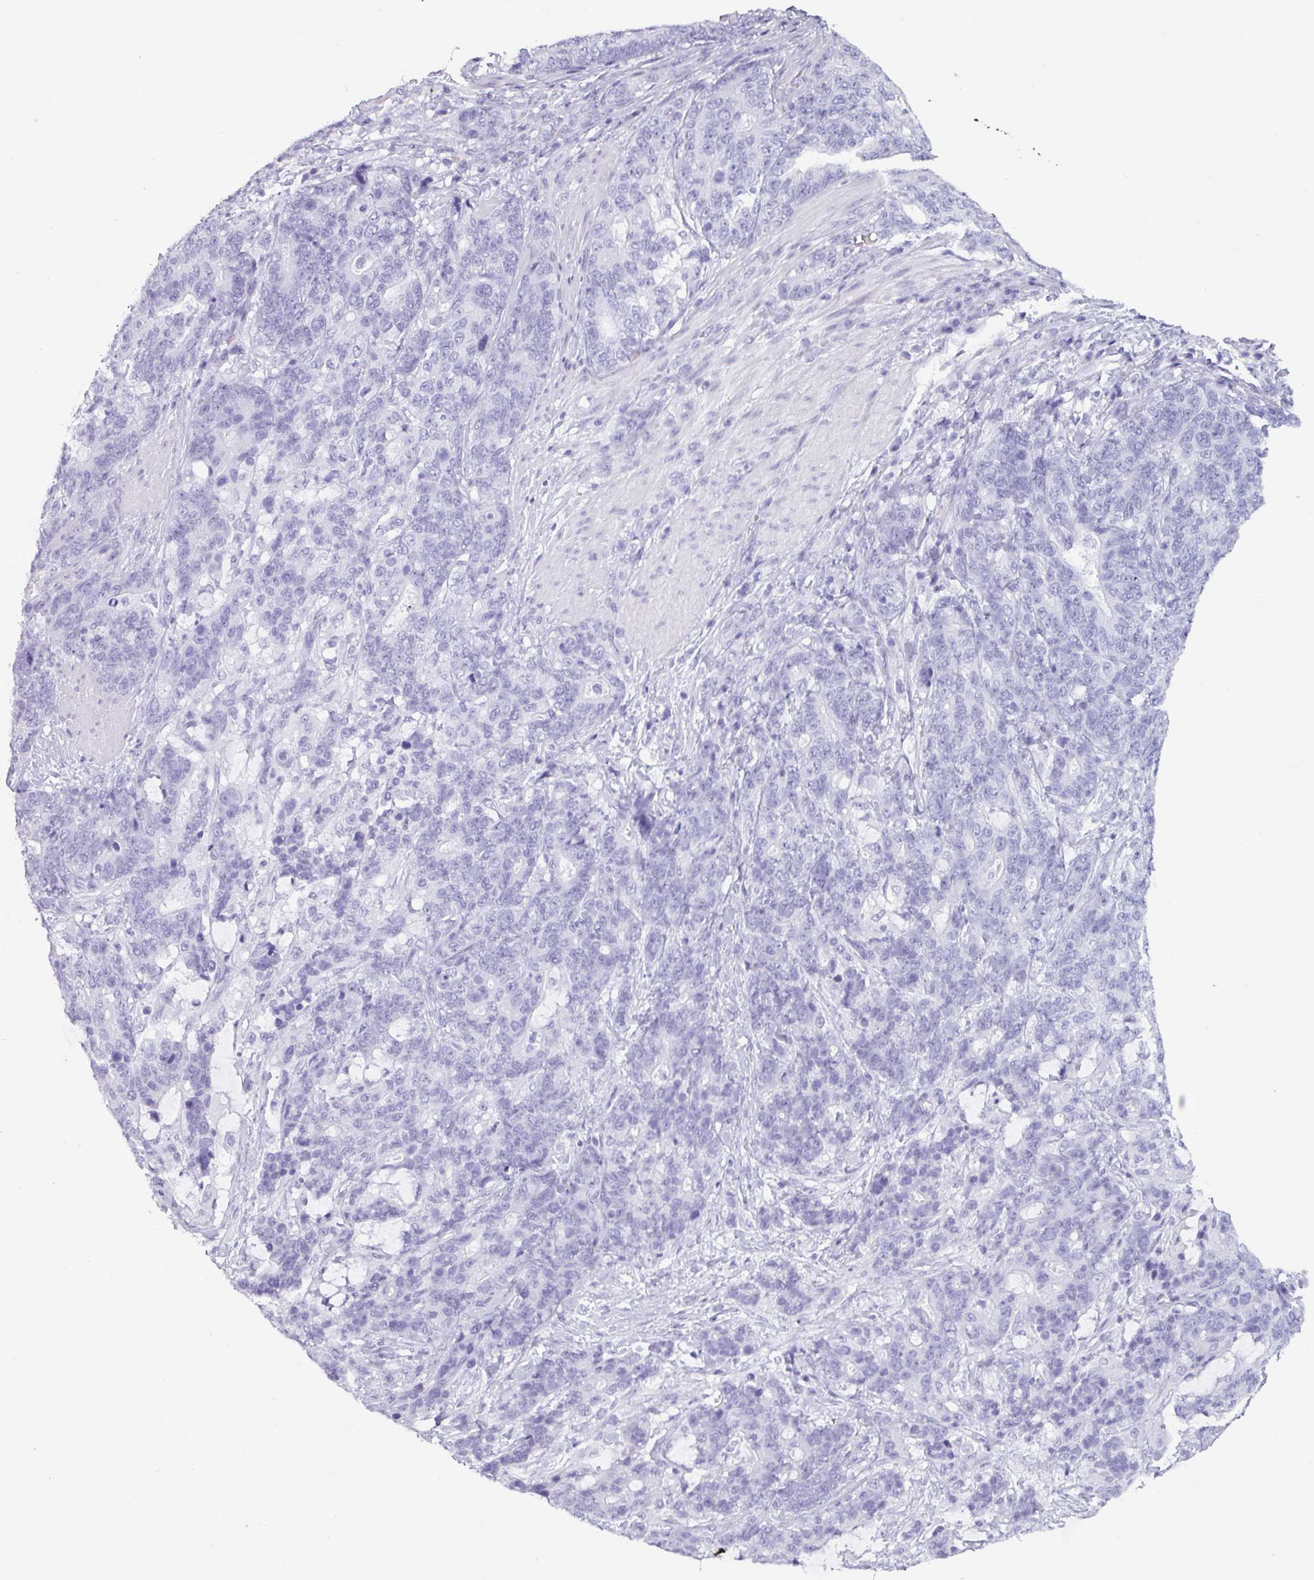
{"staining": {"intensity": "negative", "quantity": "none", "location": "none"}, "tissue": "stomach cancer", "cell_type": "Tumor cells", "image_type": "cancer", "snomed": [{"axis": "morphology", "description": "Normal tissue, NOS"}, {"axis": "morphology", "description": "Adenocarcinoma, NOS"}, {"axis": "topography", "description": "Stomach"}], "caption": "Tumor cells are negative for brown protein staining in stomach cancer (adenocarcinoma). (DAB (3,3'-diaminobenzidine) immunohistochemistry visualized using brightfield microscopy, high magnification).", "gene": "CRYBB2", "patient": {"sex": "female", "age": 64}}